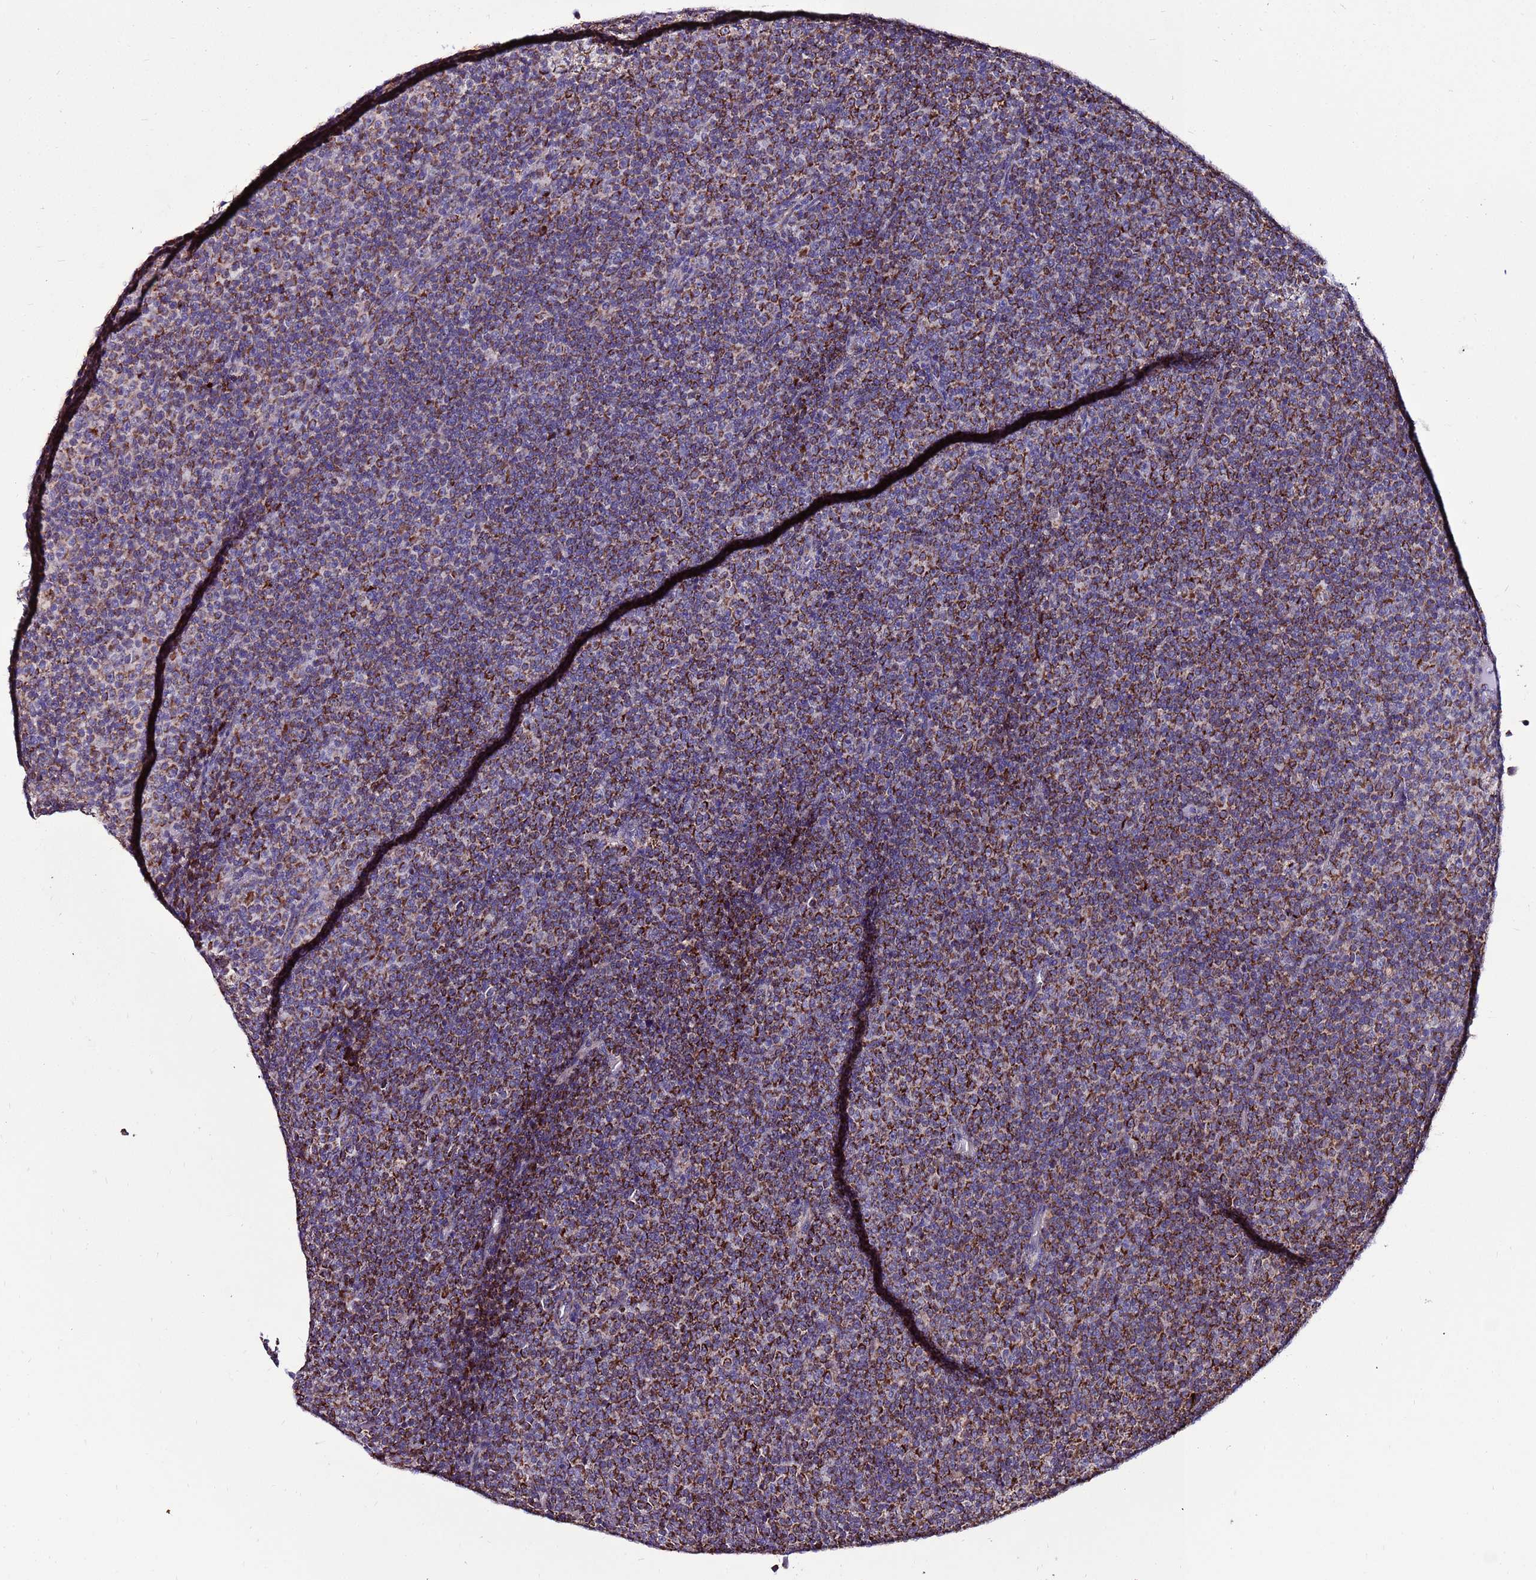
{"staining": {"intensity": "strong", "quantity": "25%-75%", "location": "cytoplasmic/membranous"}, "tissue": "lymphoma", "cell_type": "Tumor cells", "image_type": "cancer", "snomed": [{"axis": "morphology", "description": "Malignant lymphoma, non-Hodgkin's type, Low grade"}, {"axis": "topography", "description": "Lymph node"}], "caption": "A micrograph showing strong cytoplasmic/membranous expression in about 25%-75% of tumor cells in malignant lymphoma, non-Hodgkin's type (low-grade), as visualized by brown immunohistochemical staining.", "gene": "SPSB3", "patient": {"sex": "female", "age": 67}}